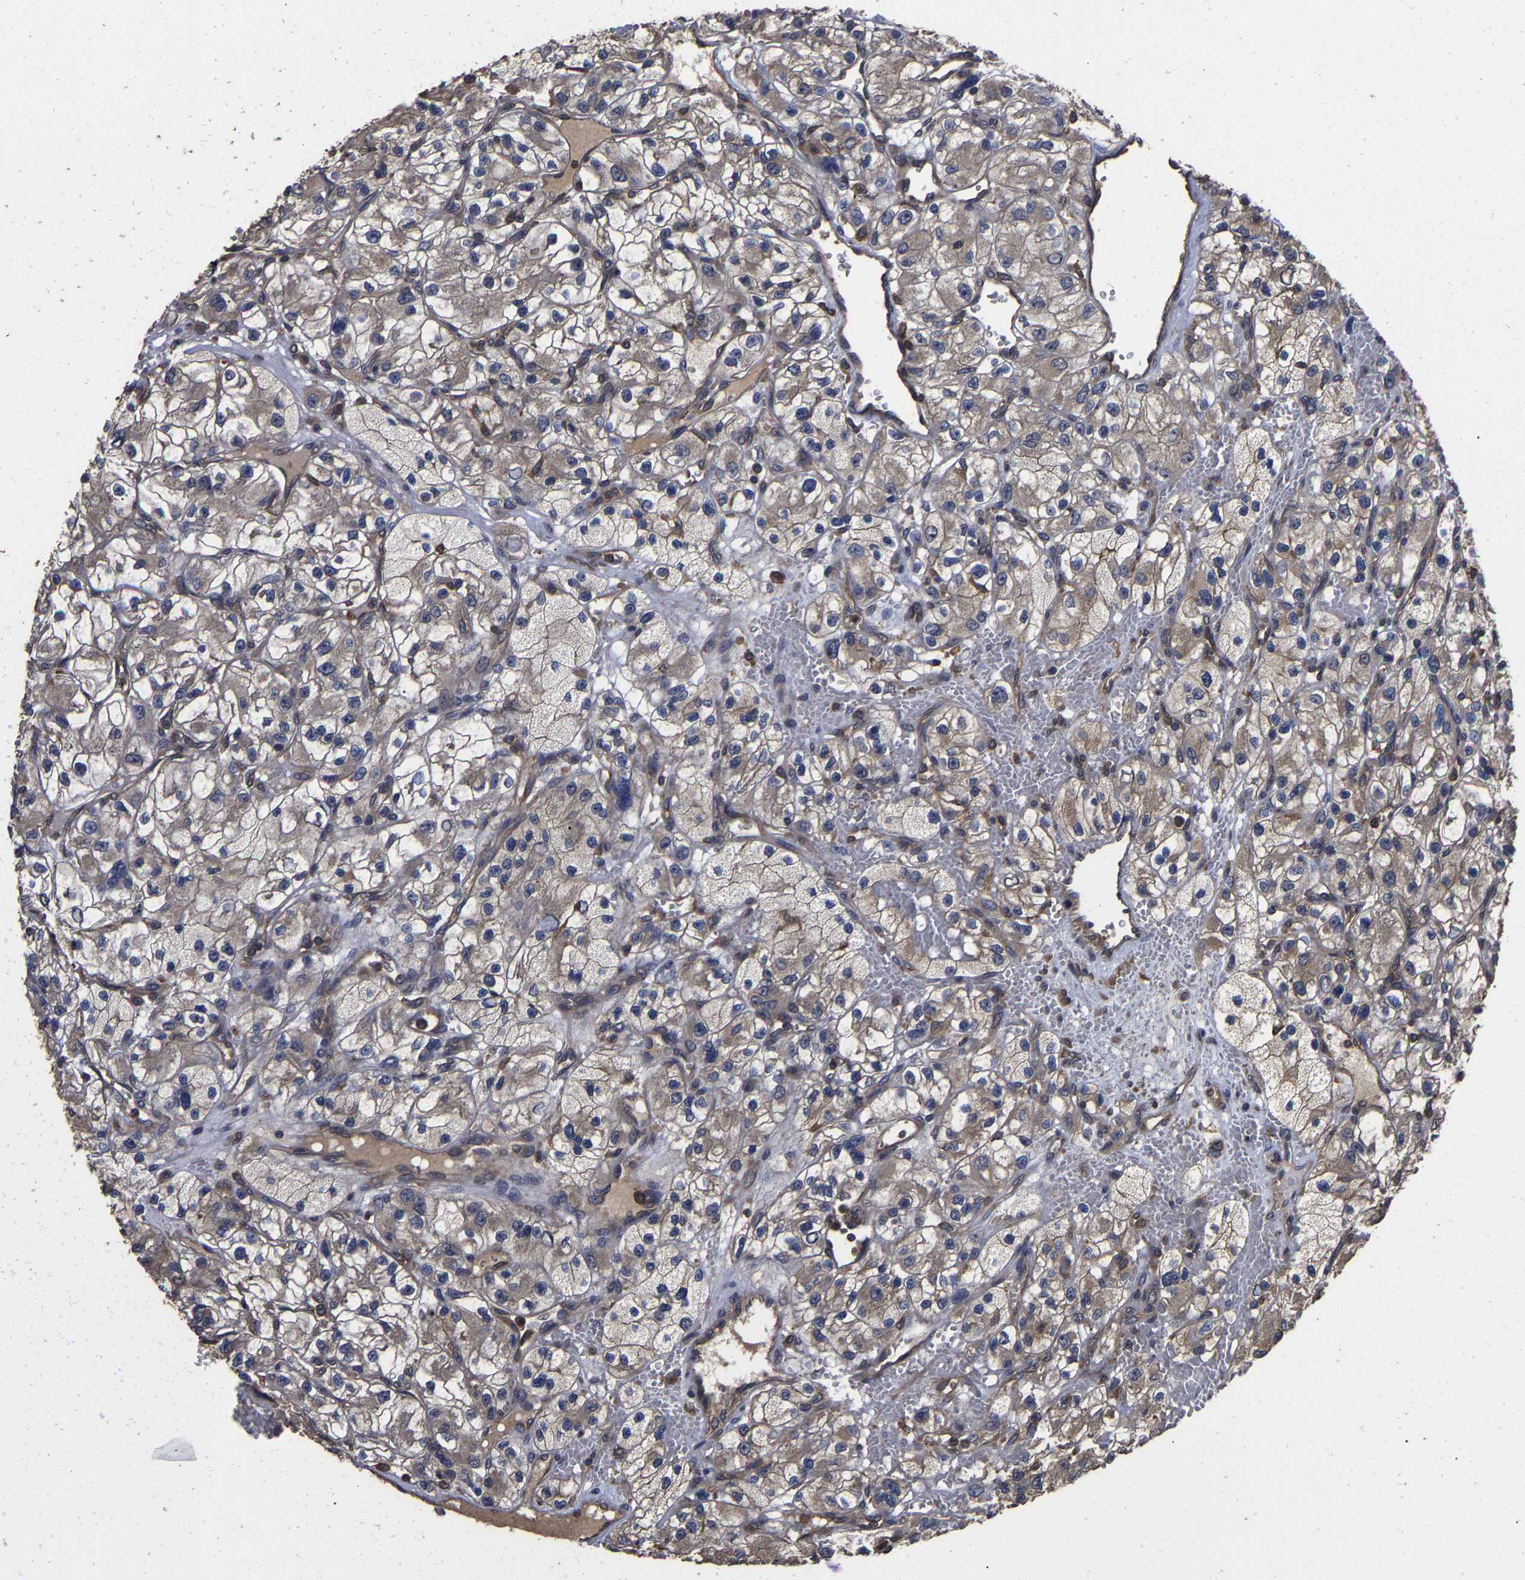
{"staining": {"intensity": "weak", "quantity": ">75%", "location": "cytoplasmic/membranous"}, "tissue": "renal cancer", "cell_type": "Tumor cells", "image_type": "cancer", "snomed": [{"axis": "morphology", "description": "Adenocarcinoma, NOS"}, {"axis": "topography", "description": "Kidney"}], "caption": "This histopathology image demonstrates renal cancer (adenocarcinoma) stained with immunohistochemistry (IHC) to label a protein in brown. The cytoplasmic/membranous of tumor cells show weak positivity for the protein. Nuclei are counter-stained blue.", "gene": "ITCH", "patient": {"sex": "female", "age": 57}}